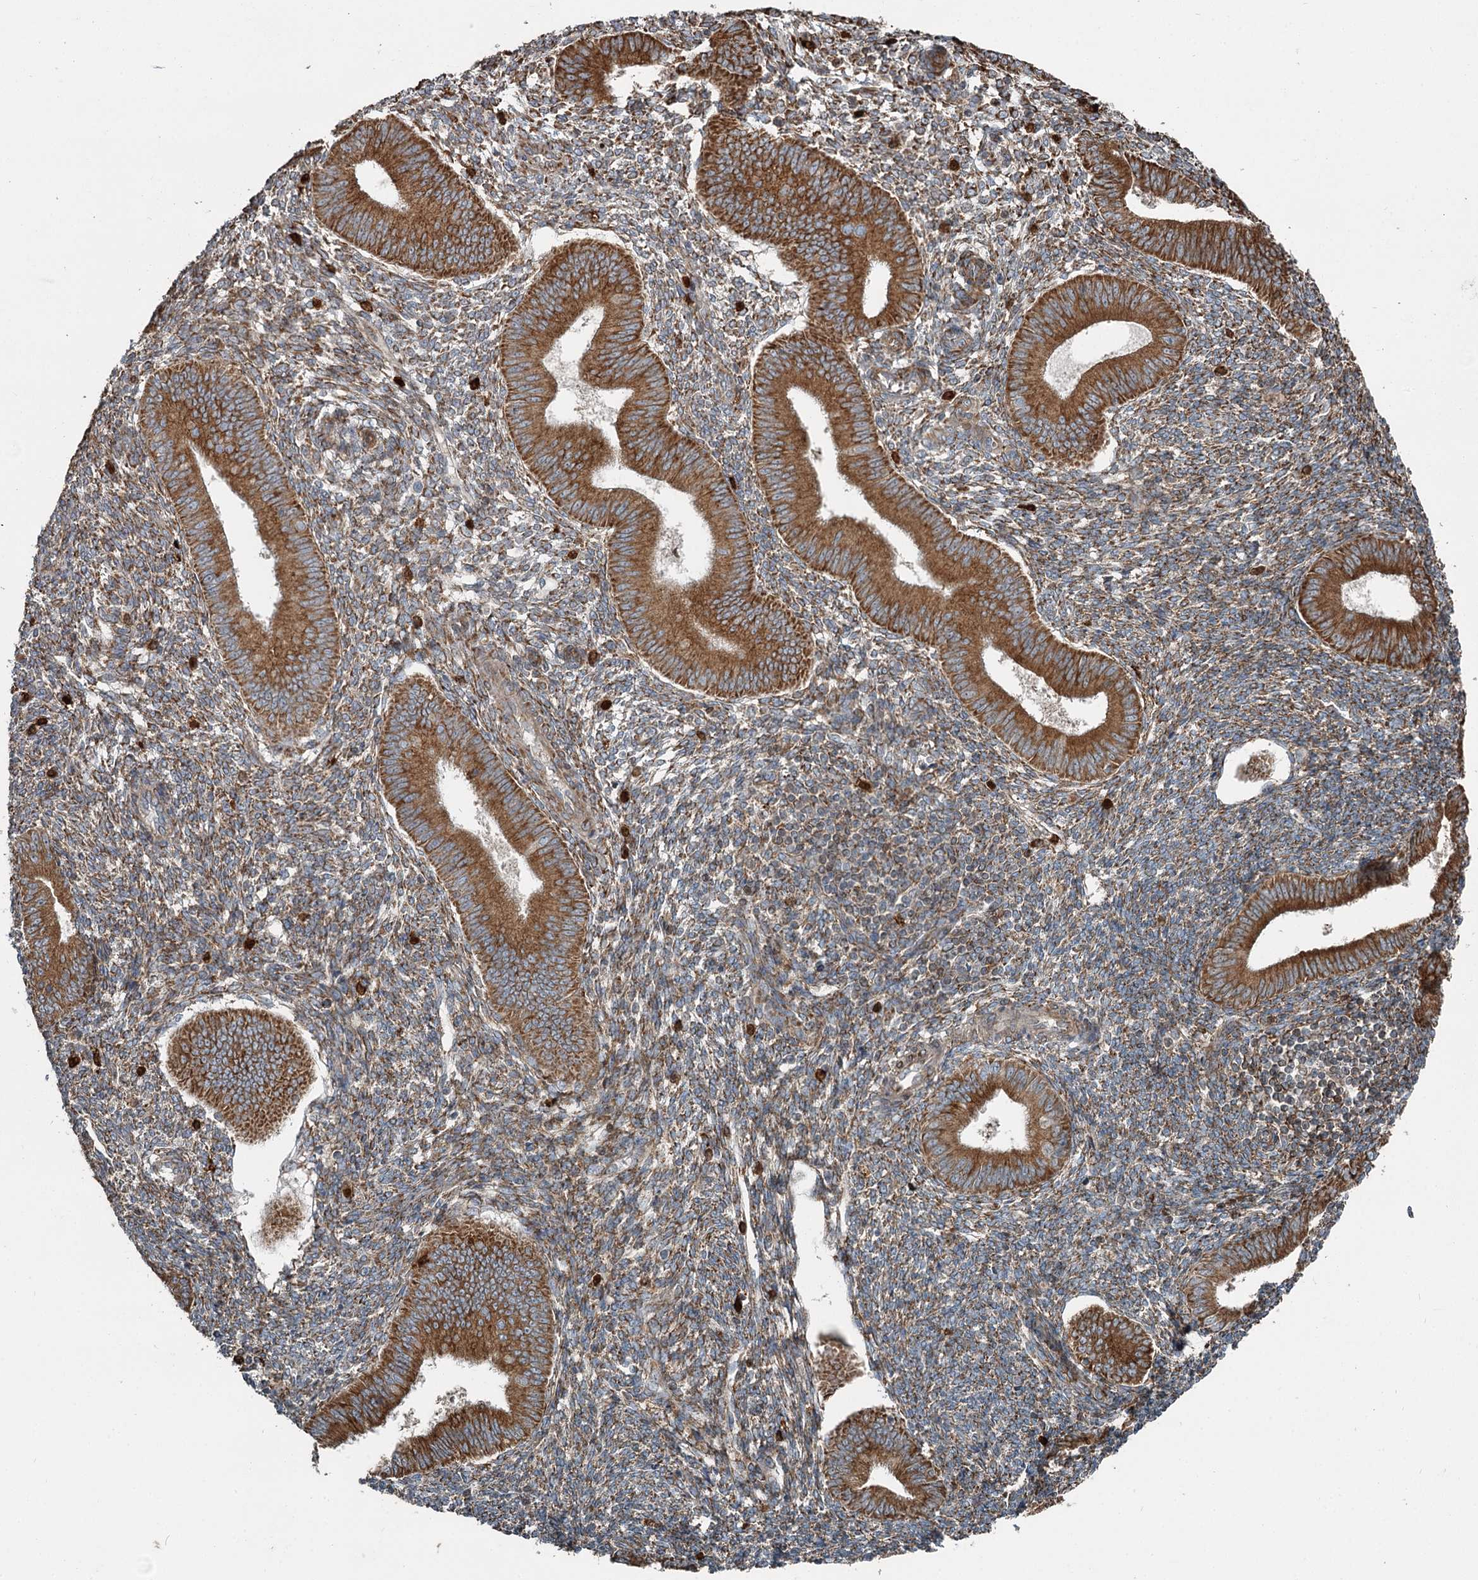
{"staining": {"intensity": "moderate", "quantity": ">75%", "location": "cytoplasmic/membranous"}, "tissue": "endometrium", "cell_type": "Cells in endometrial stroma", "image_type": "normal", "snomed": [{"axis": "morphology", "description": "Normal tissue, NOS"}, {"axis": "topography", "description": "Uterus"}, {"axis": "topography", "description": "Endometrium"}], "caption": "Immunohistochemical staining of normal endometrium shows medium levels of moderate cytoplasmic/membranous expression in approximately >75% of cells in endometrial stroma.", "gene": "RASSF8", "patient": {"sex": "female", "age": 48}}